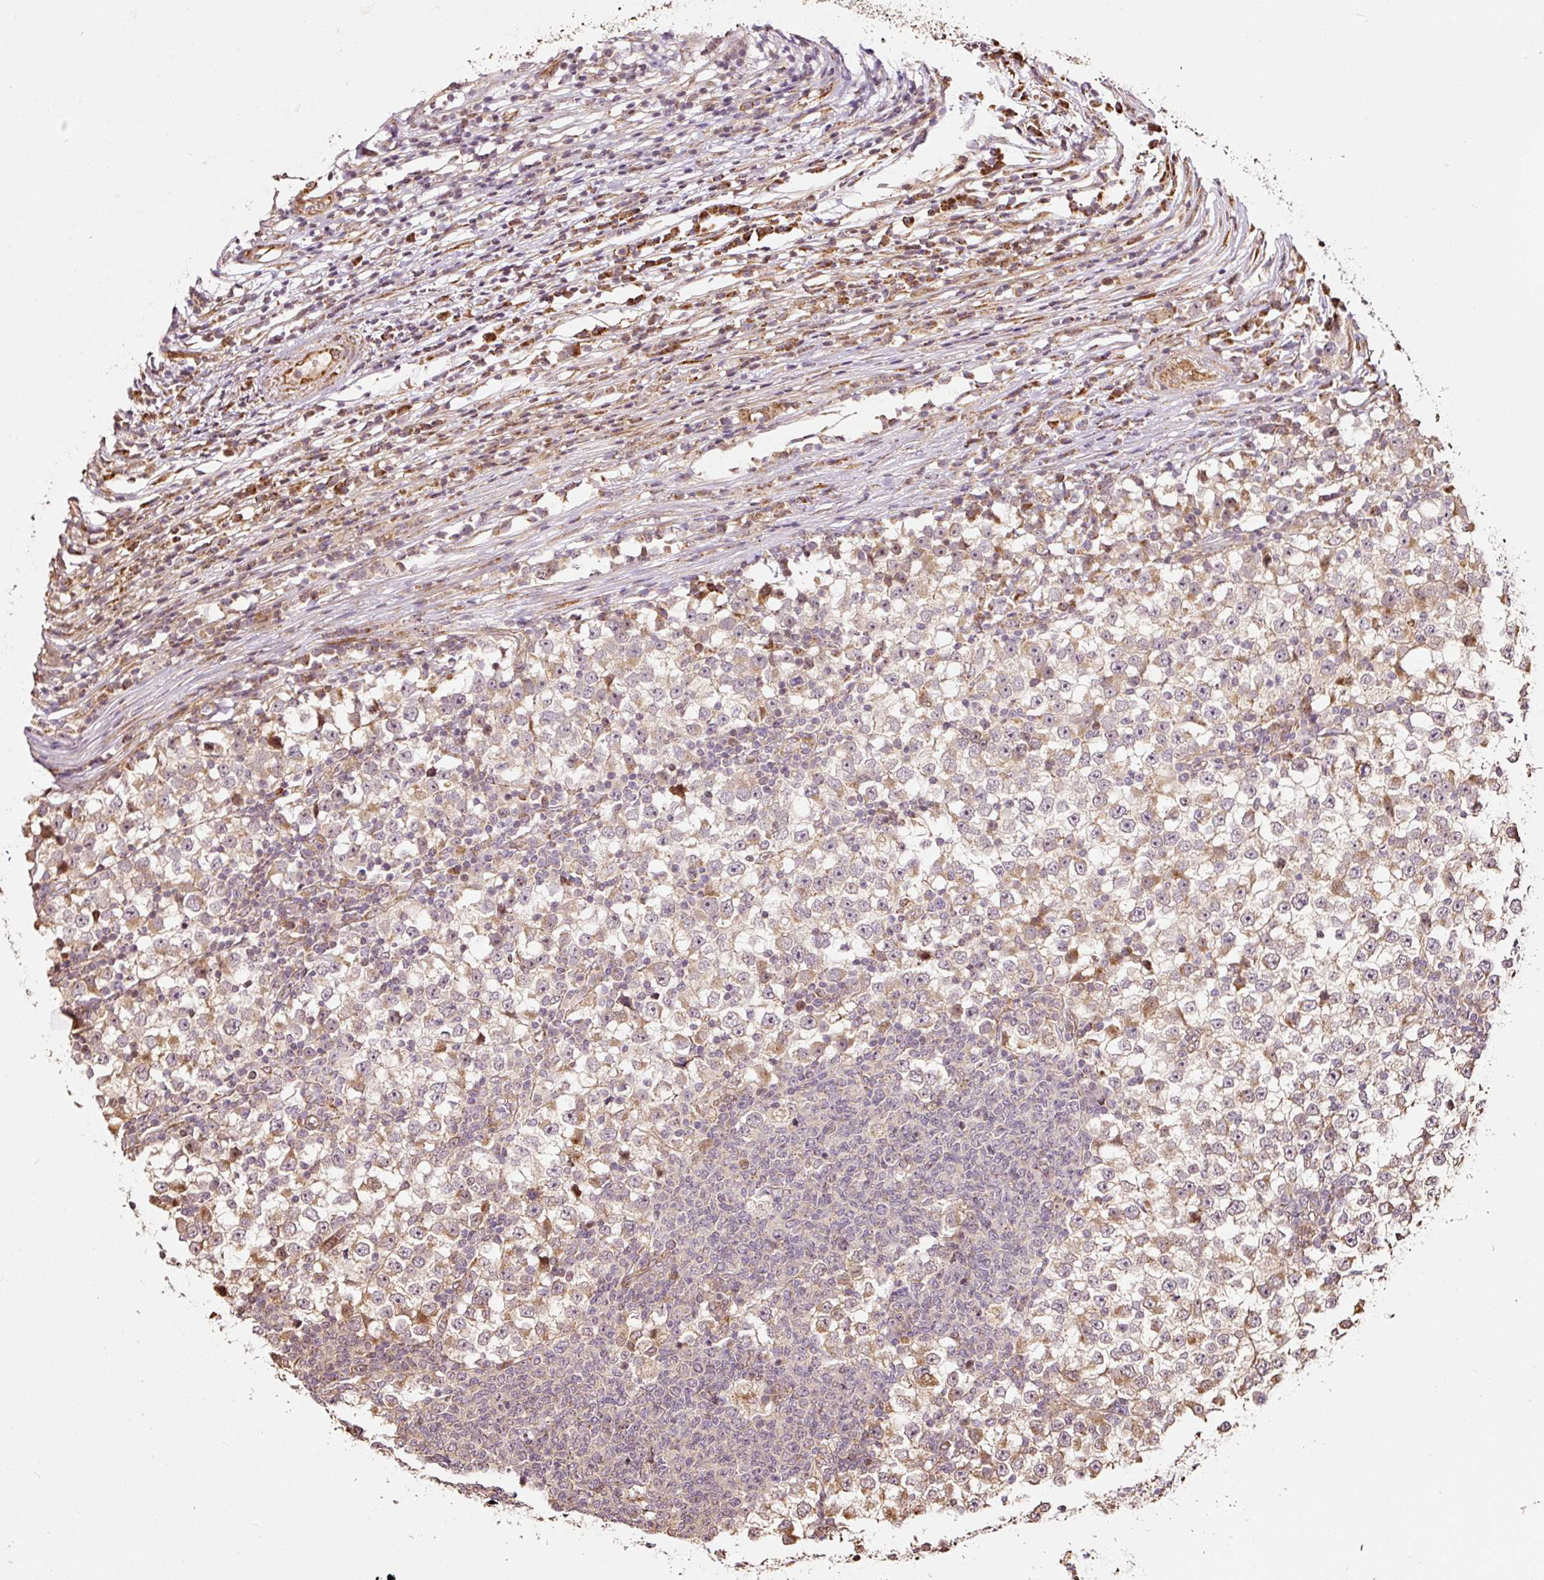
{"staining": {"intensity": "moderate", "quantity": "<25%", "location": "cytoplasmic/membranous"}, "tissue": "testis cancer", "cell_type": "Tumor cells", "image_type": "cancer", "snomed": [{"axis": "morphology", "description": "Seminoma, NOS"}, {"axis": "topography", "description": "Testis"}], "caption": "This is a photomicrograph of immunohistochemistry (IHC) staining of testis cancer (seminoma), which shows moderate positivity in the cytoplasmic/membranous of tumor cells.", "gene": "ETF1", "patient": {"sex": "male", "age": 65}}